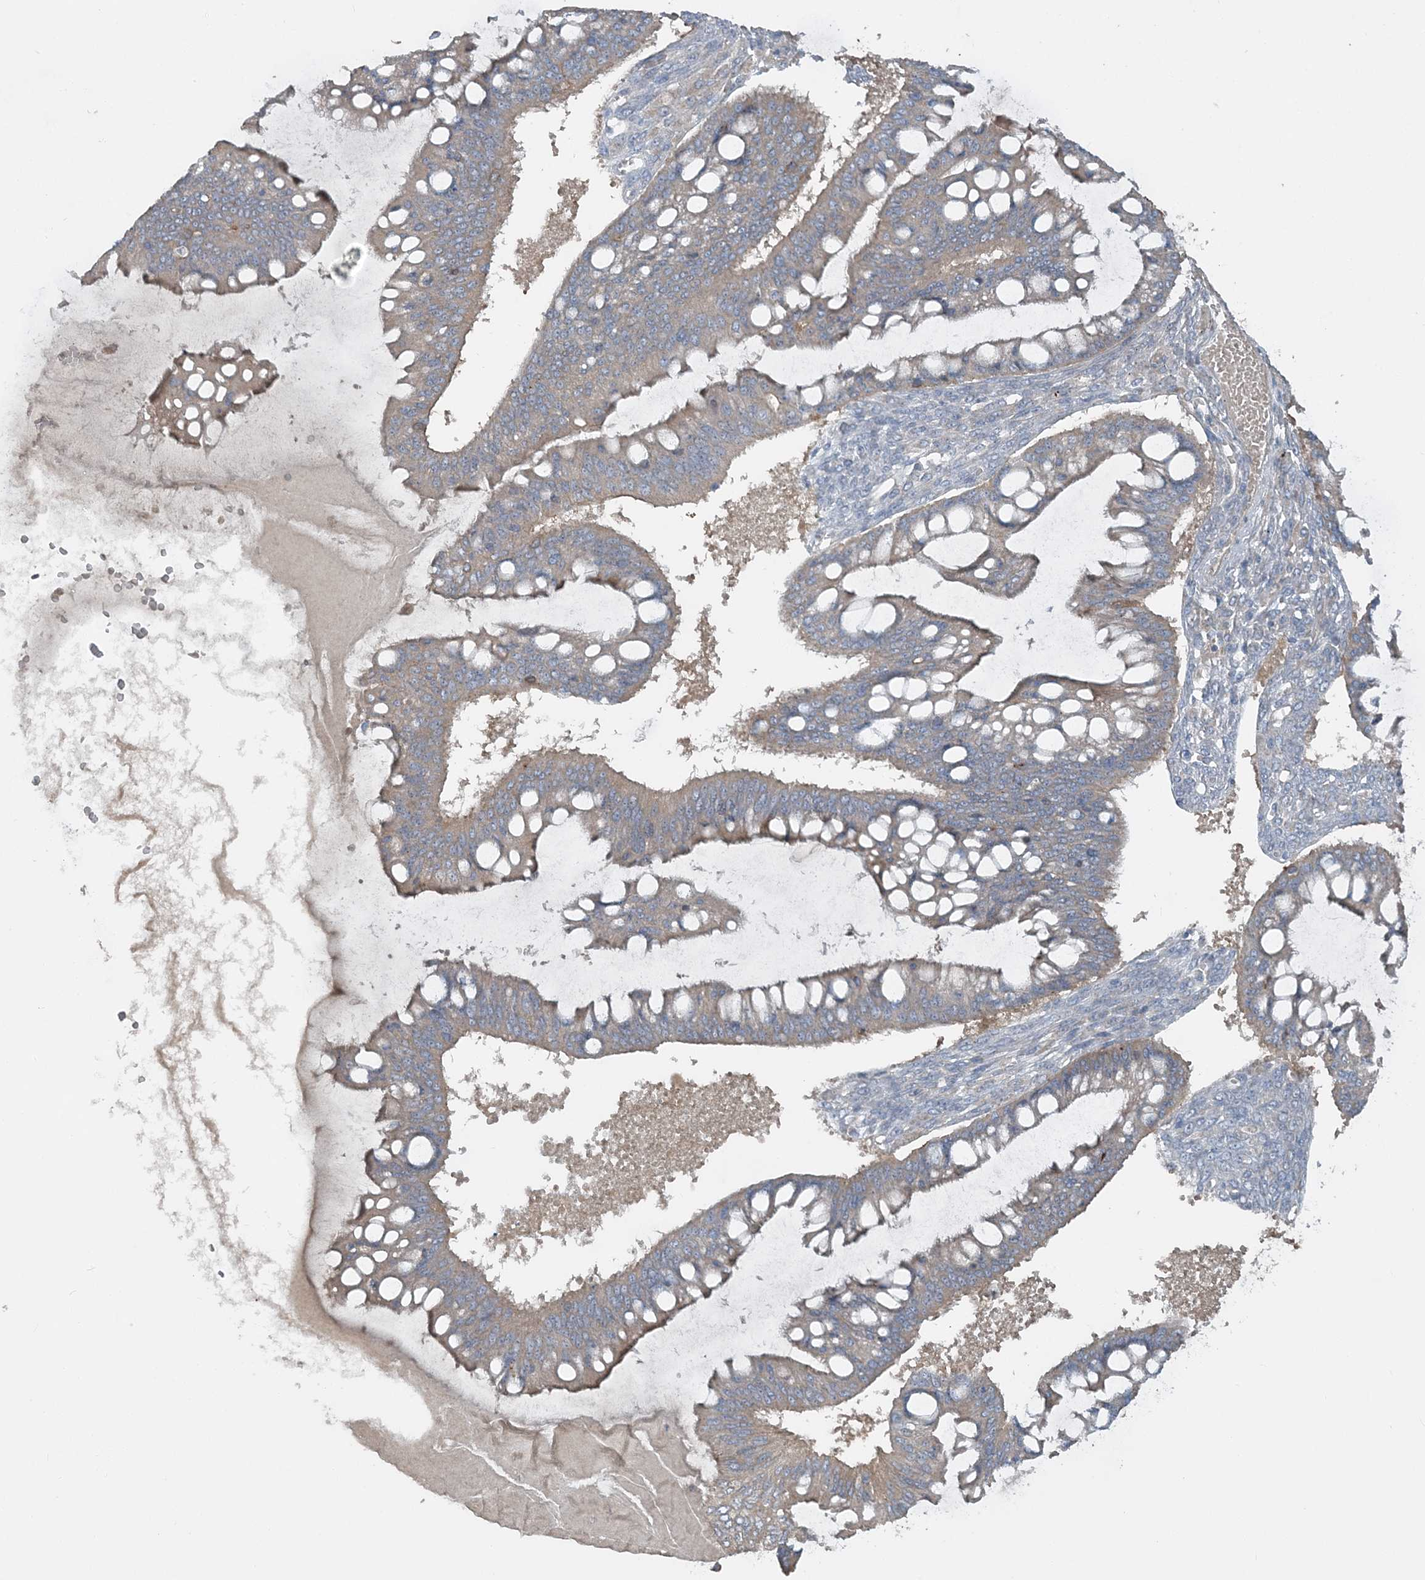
{"staining": {"intensity": "weak", "quantity": "<25%", "location": "cytoplasmic/membranous"}, "tissue": "ovarian cancer", "cell_type": "Tumor cells", "image_type": "cancer", "snomed": [{"axis": "morphology", "description": "Cystadenocarcinoma, mucinous, NOS"}, {"axis": "topography", "description": "Ovary"}], "caption": "Immunohistochemistry photomicrograph of human ovarian mucinous cystadenocarcinoma stained for a protein (brown), which reveals no staining in tumor cells.", "gene": "SLC4A10", "patient": {"sex": "female", "age": 73}}